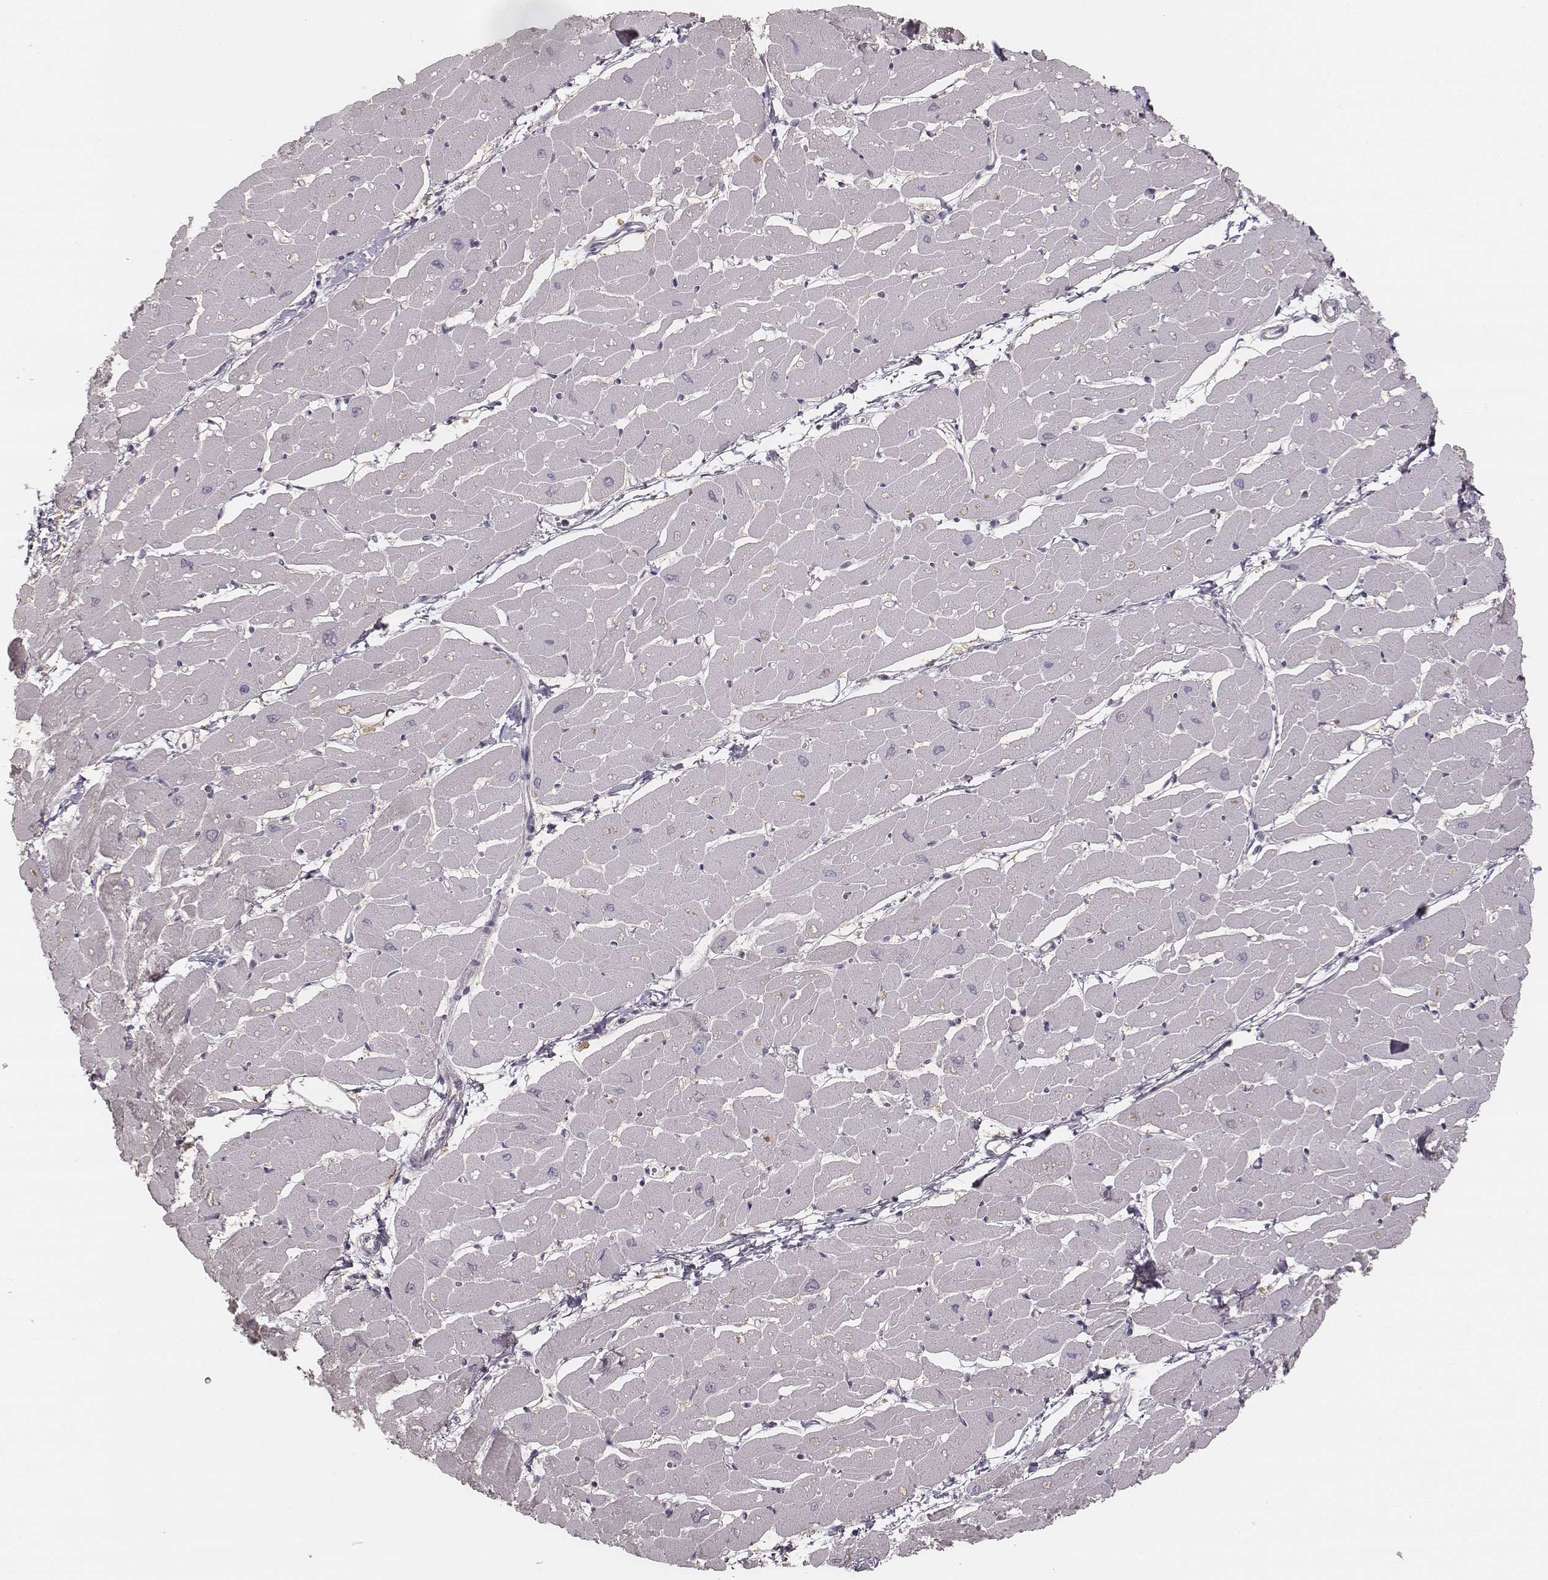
{"staining": {"intensity": "negative", "quantity": "none", "location": "none"}, "tissue": "heart muscle", "cell_type": "Cardiomyocytes", "image_type": "normal", "snomed": [{"axis": "morphology", "description": "Normal tissue, NOS"}, {"axis": "topography", "description": "Heart"}], "caption": "Immunohistochemistry (IHC) micrograph of normal human heart muscle stained for a protein (brown), which reveals no expression in cardiomyocytes. (DAB immunohistochemistry, high magnification).", "gene": "TDRD5", "patient": {"sex": "male", "age": 57}}